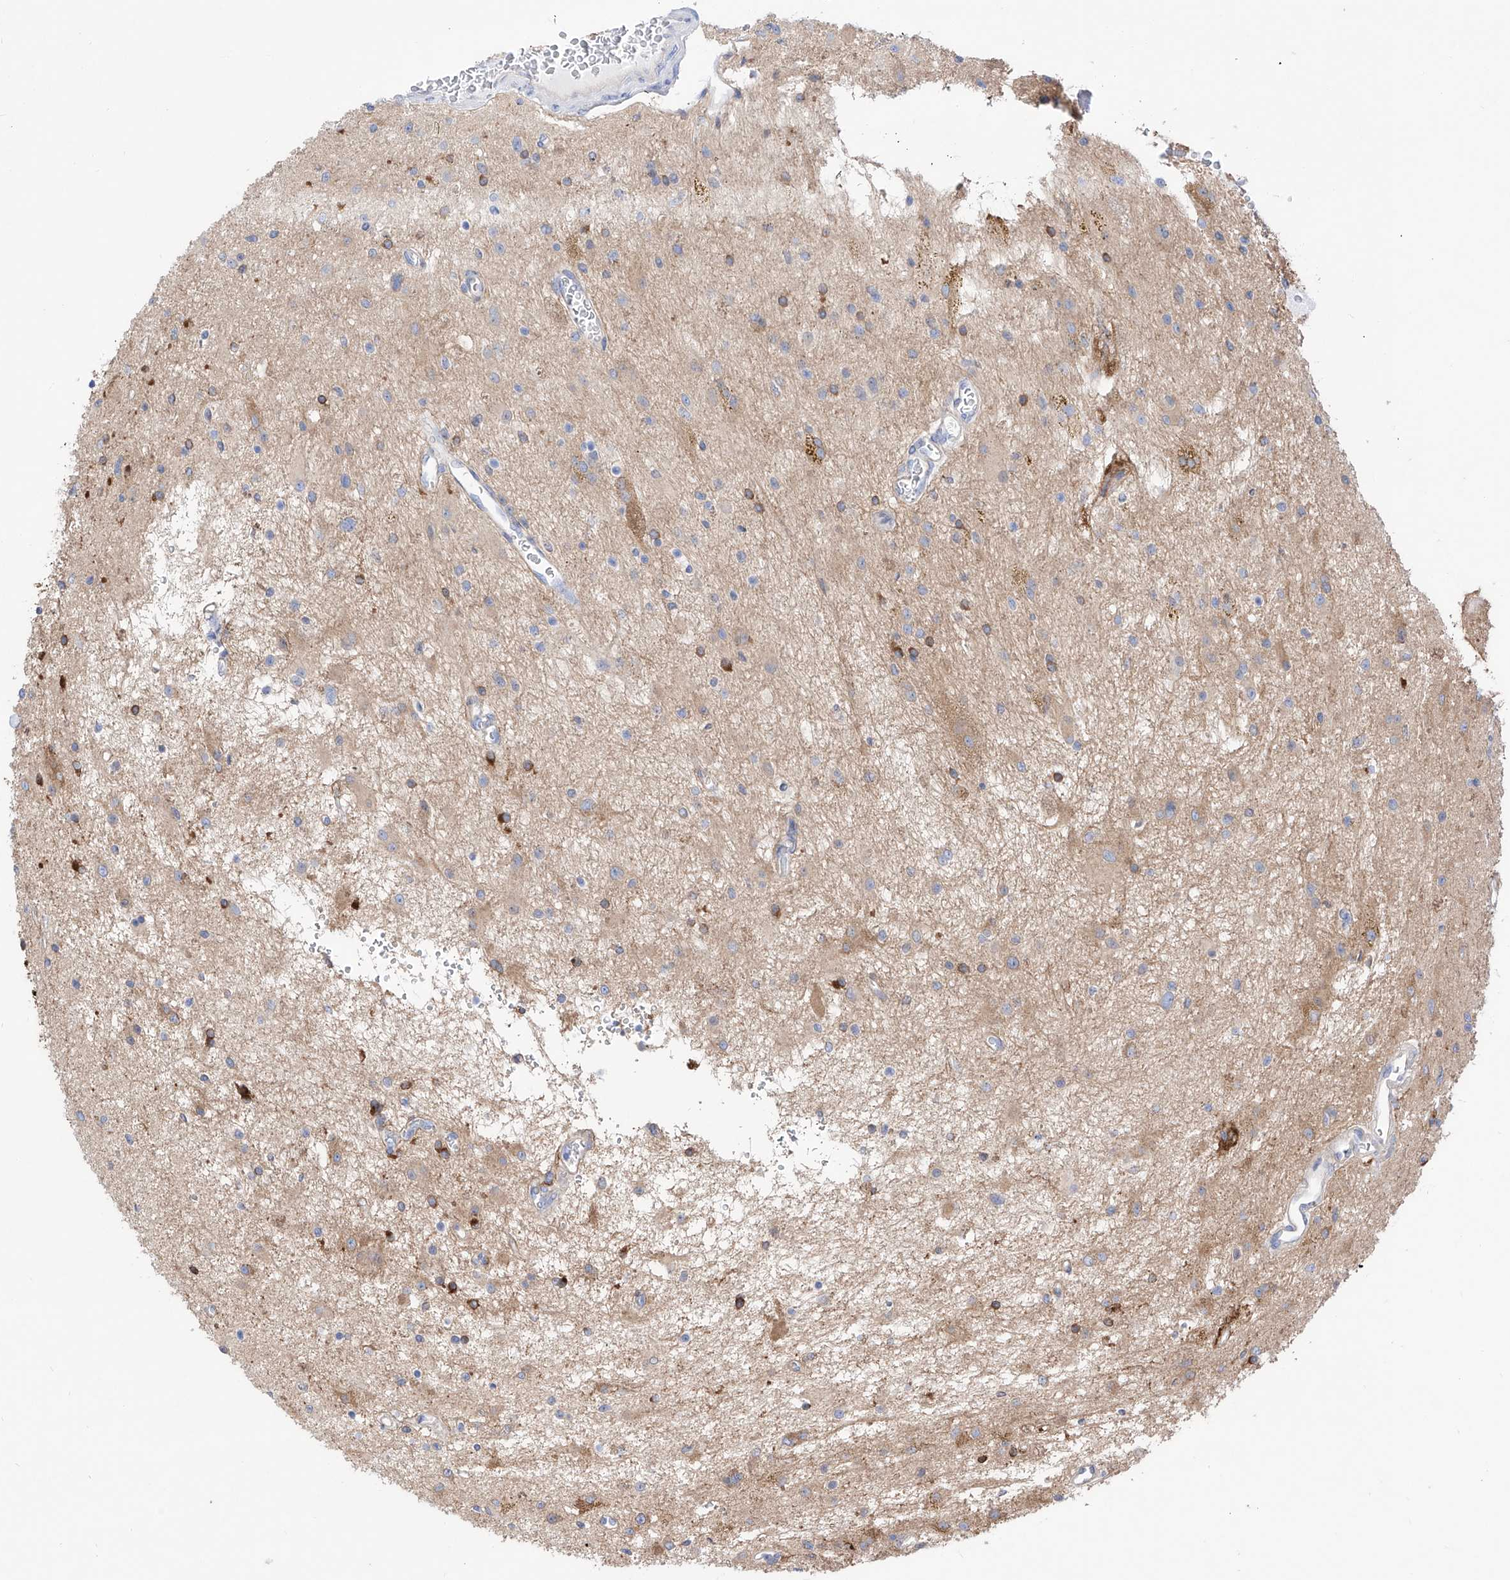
{"staining": {"intensity": "weak", "quantity": "<25%", "location": "cytoplasmic/membranous"}, "tissue": "glioma", "cell_type": "Tumor cells", "image_type": "cancer", "snomed": [{"axis": "morphology", "description": "Glioma, malignant, High grade"}, {"axis": "topography", "description": "Brain"}], "caption": "Immunohistochemistry photomicrograph of neoplastic tissue: malignant high-grade glioma stained with DAB shows no significant protein expression in tumor cells. Brightfield microscopy of immunohistochemistry stained with DAB (brown) and hematoxylin (blue), captured at high magnification.", "gene": "ZNF653", "patient": {"sex": "male", "age": 34}}